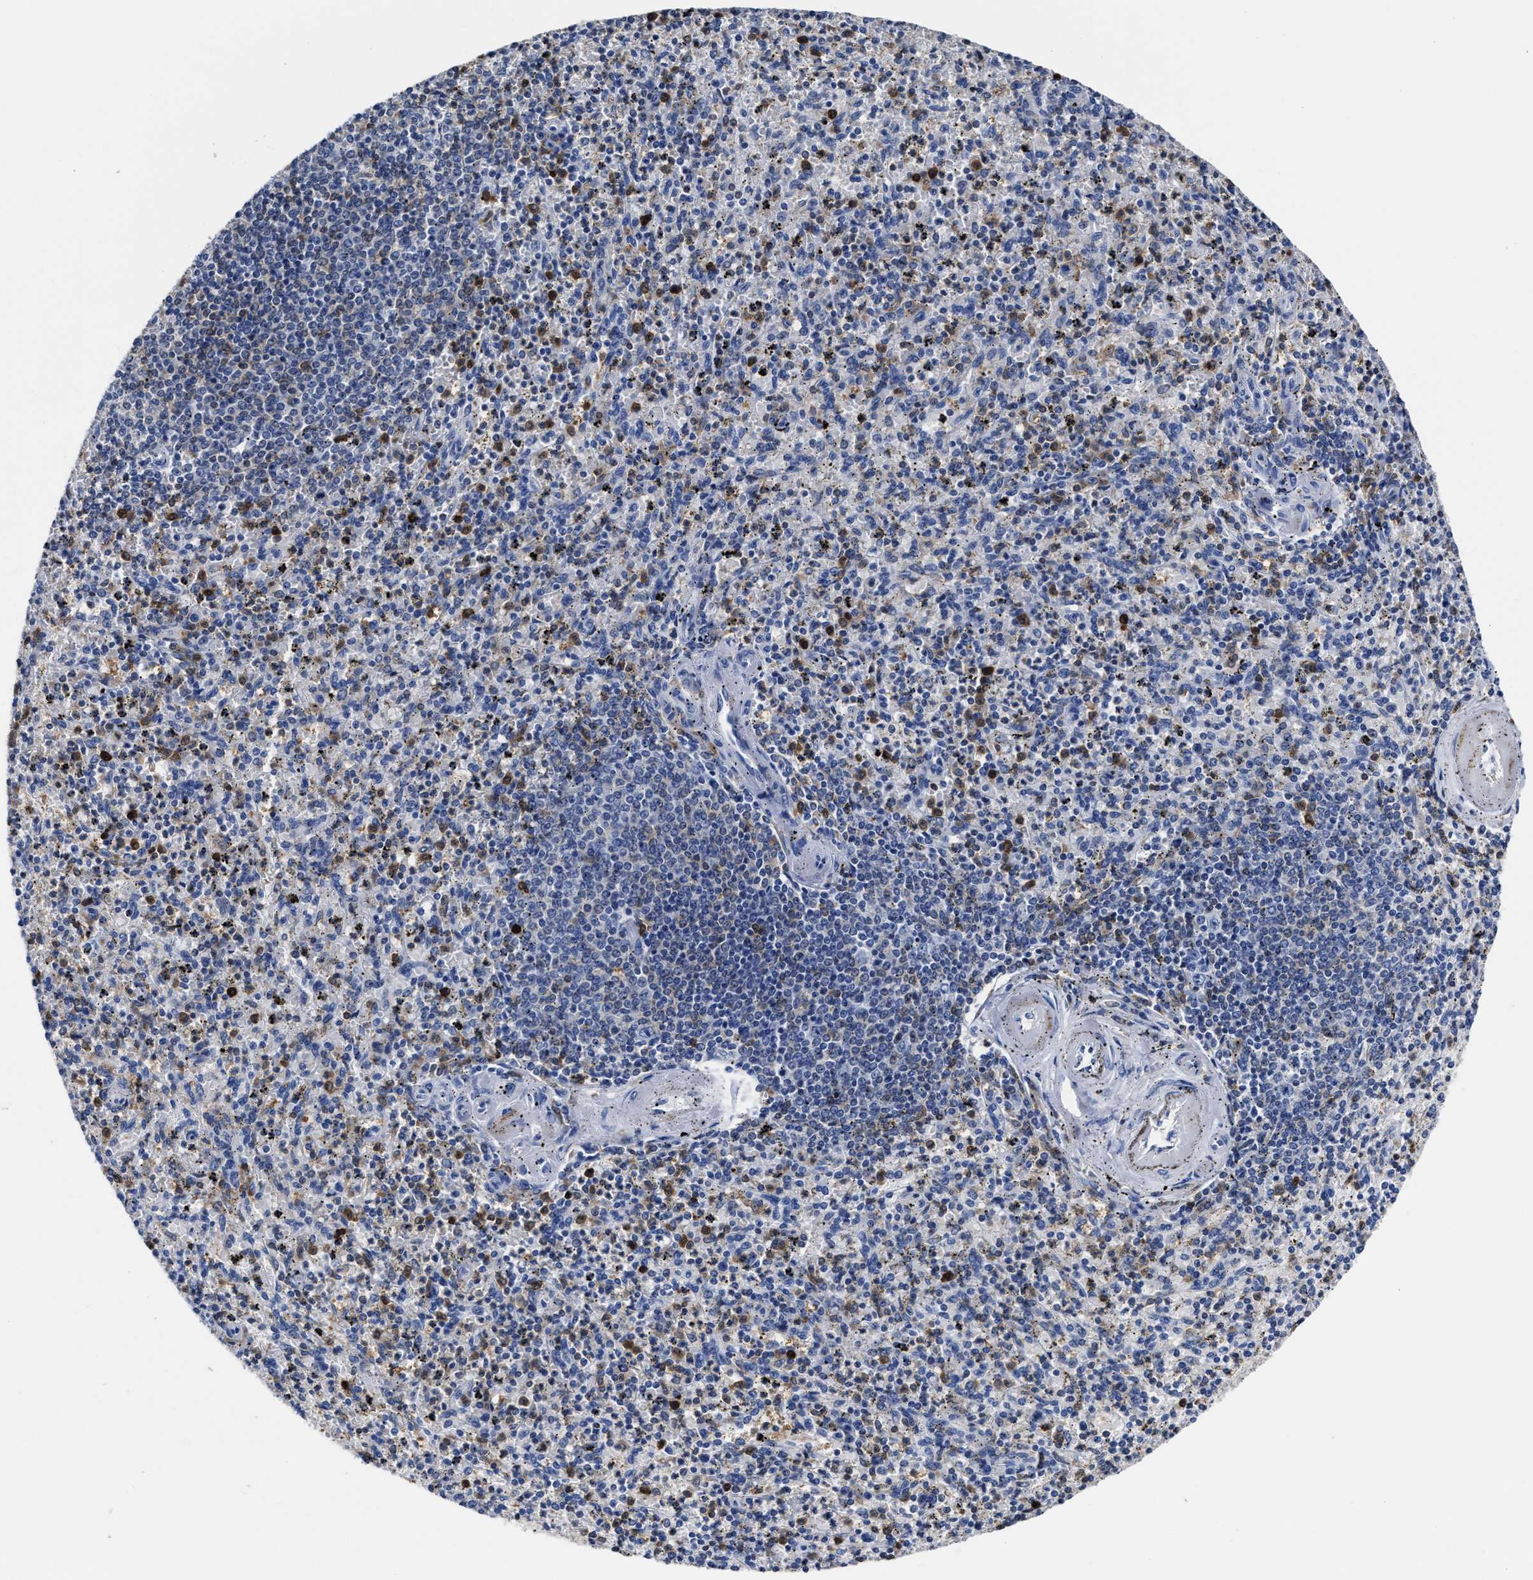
{"staining": {"intensity": "moderate", "quantity": "<25%", "location": "cytoplasmic/membranous"}, "tissue": "spleen", "cell_type": "Cells in red pulp", "image_type": "normal", "snomed": [{"axis": "morphology", "description": "Normal tissue, NOS"}, {"axis": "topography", "description": "Spleen"}], "caption": "Protein staining exhibits moderate cytoplasmic/membranous positivity in about <25% of cells in red pulp in benign spleen. (Brightfield microscopy of DAB IHC at high magnification).", "gene": "PRPF4B", "patient": {"sex": "male", "age": 72}}